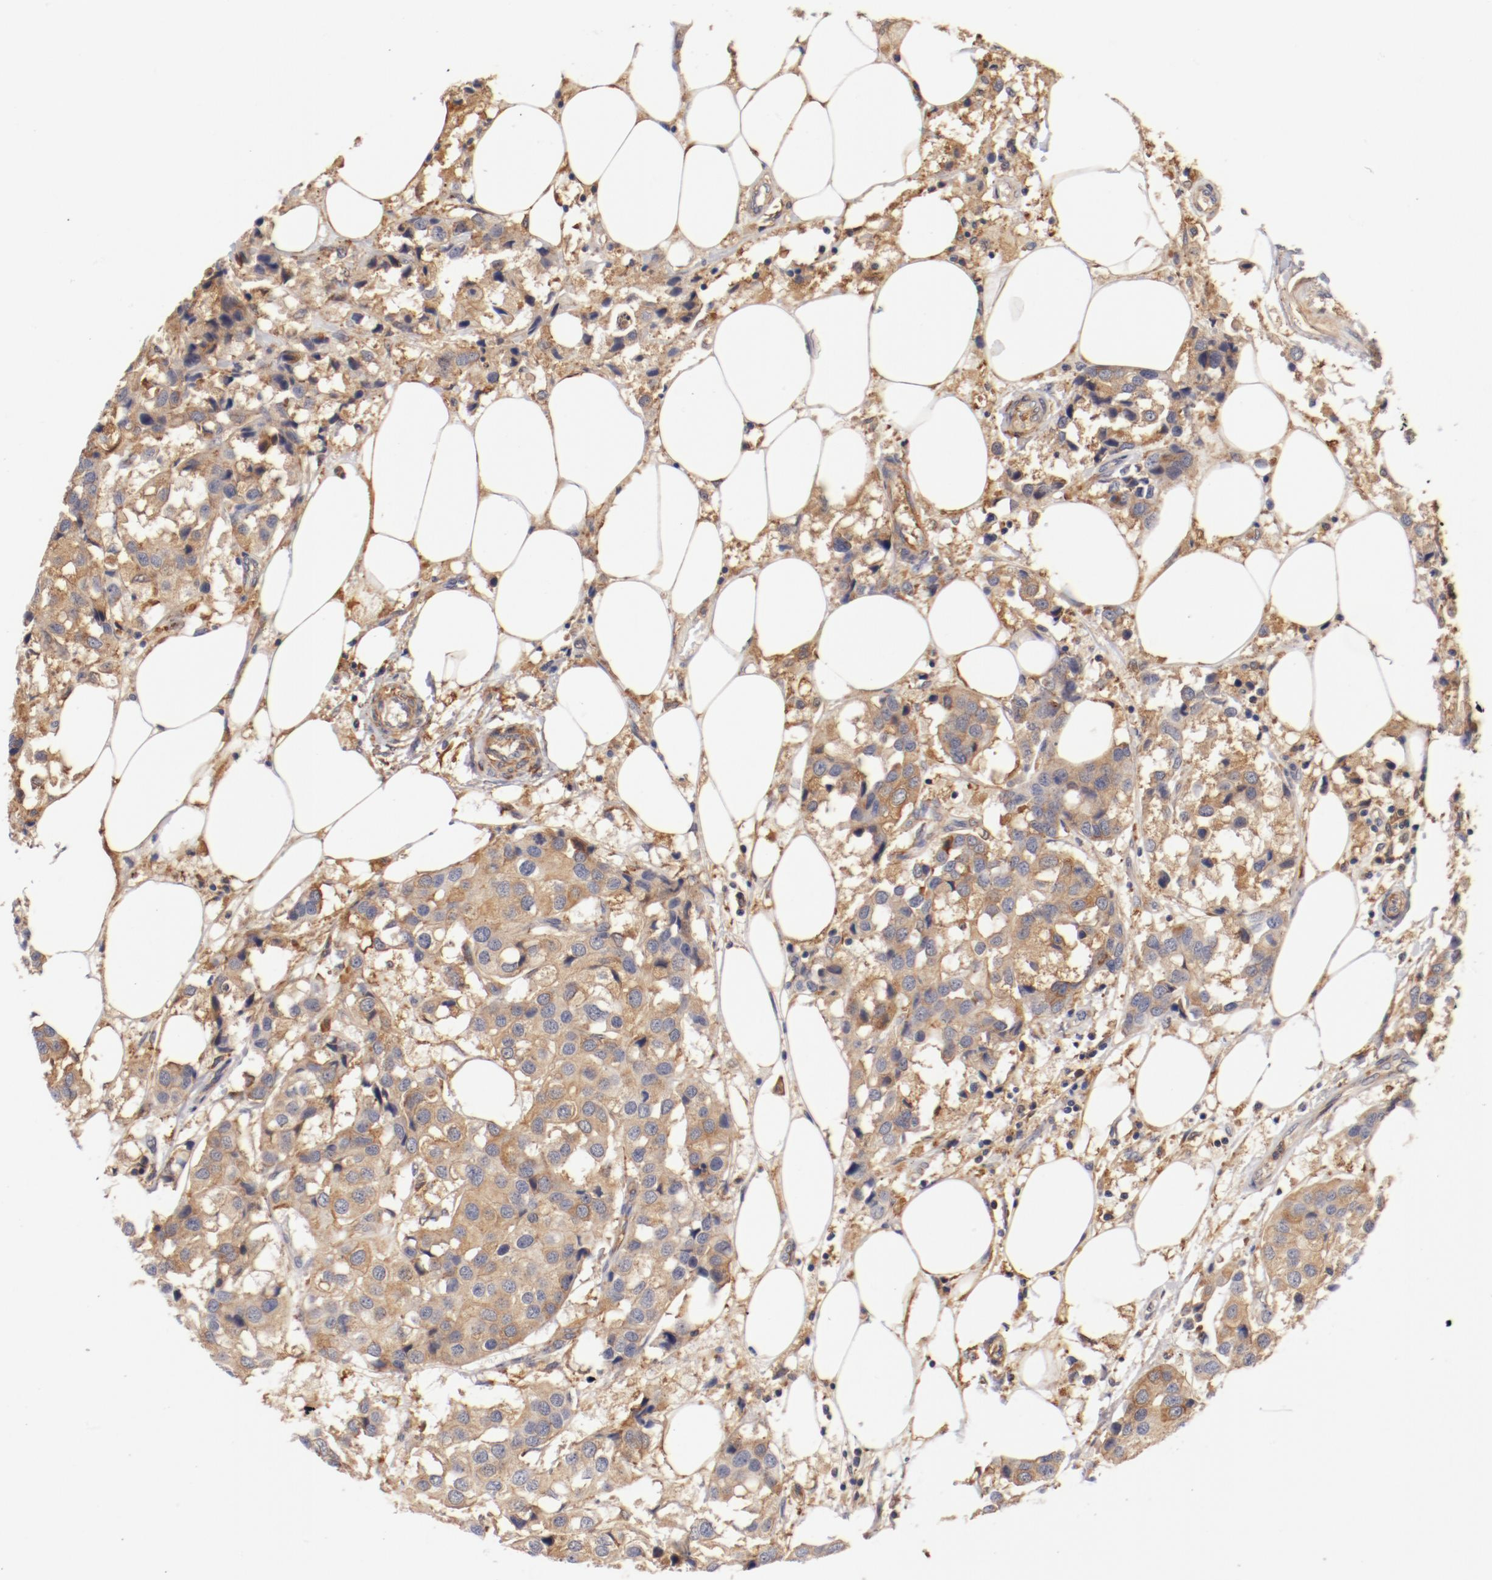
{"staining": {"intensity": "moderate", "quantity": ">75%", "location": "cytoplasmic/membranous"}, "tissue": "breast cancer", "cell_type": "Tumor cells", "image_type": "cancer", "snomed": [{"axis": "morphology", "description": "Duct carcinoma"}, {"axis": "topography", "description": "Breast"}], "caption": "DAB immunohistochemical staining of breast cancer displays moderate cytoplasmic/membranous protein expression in about >75% of tumor cells.", "gene": "FCMR", "patient": {"sex": "female", "age": 80}}